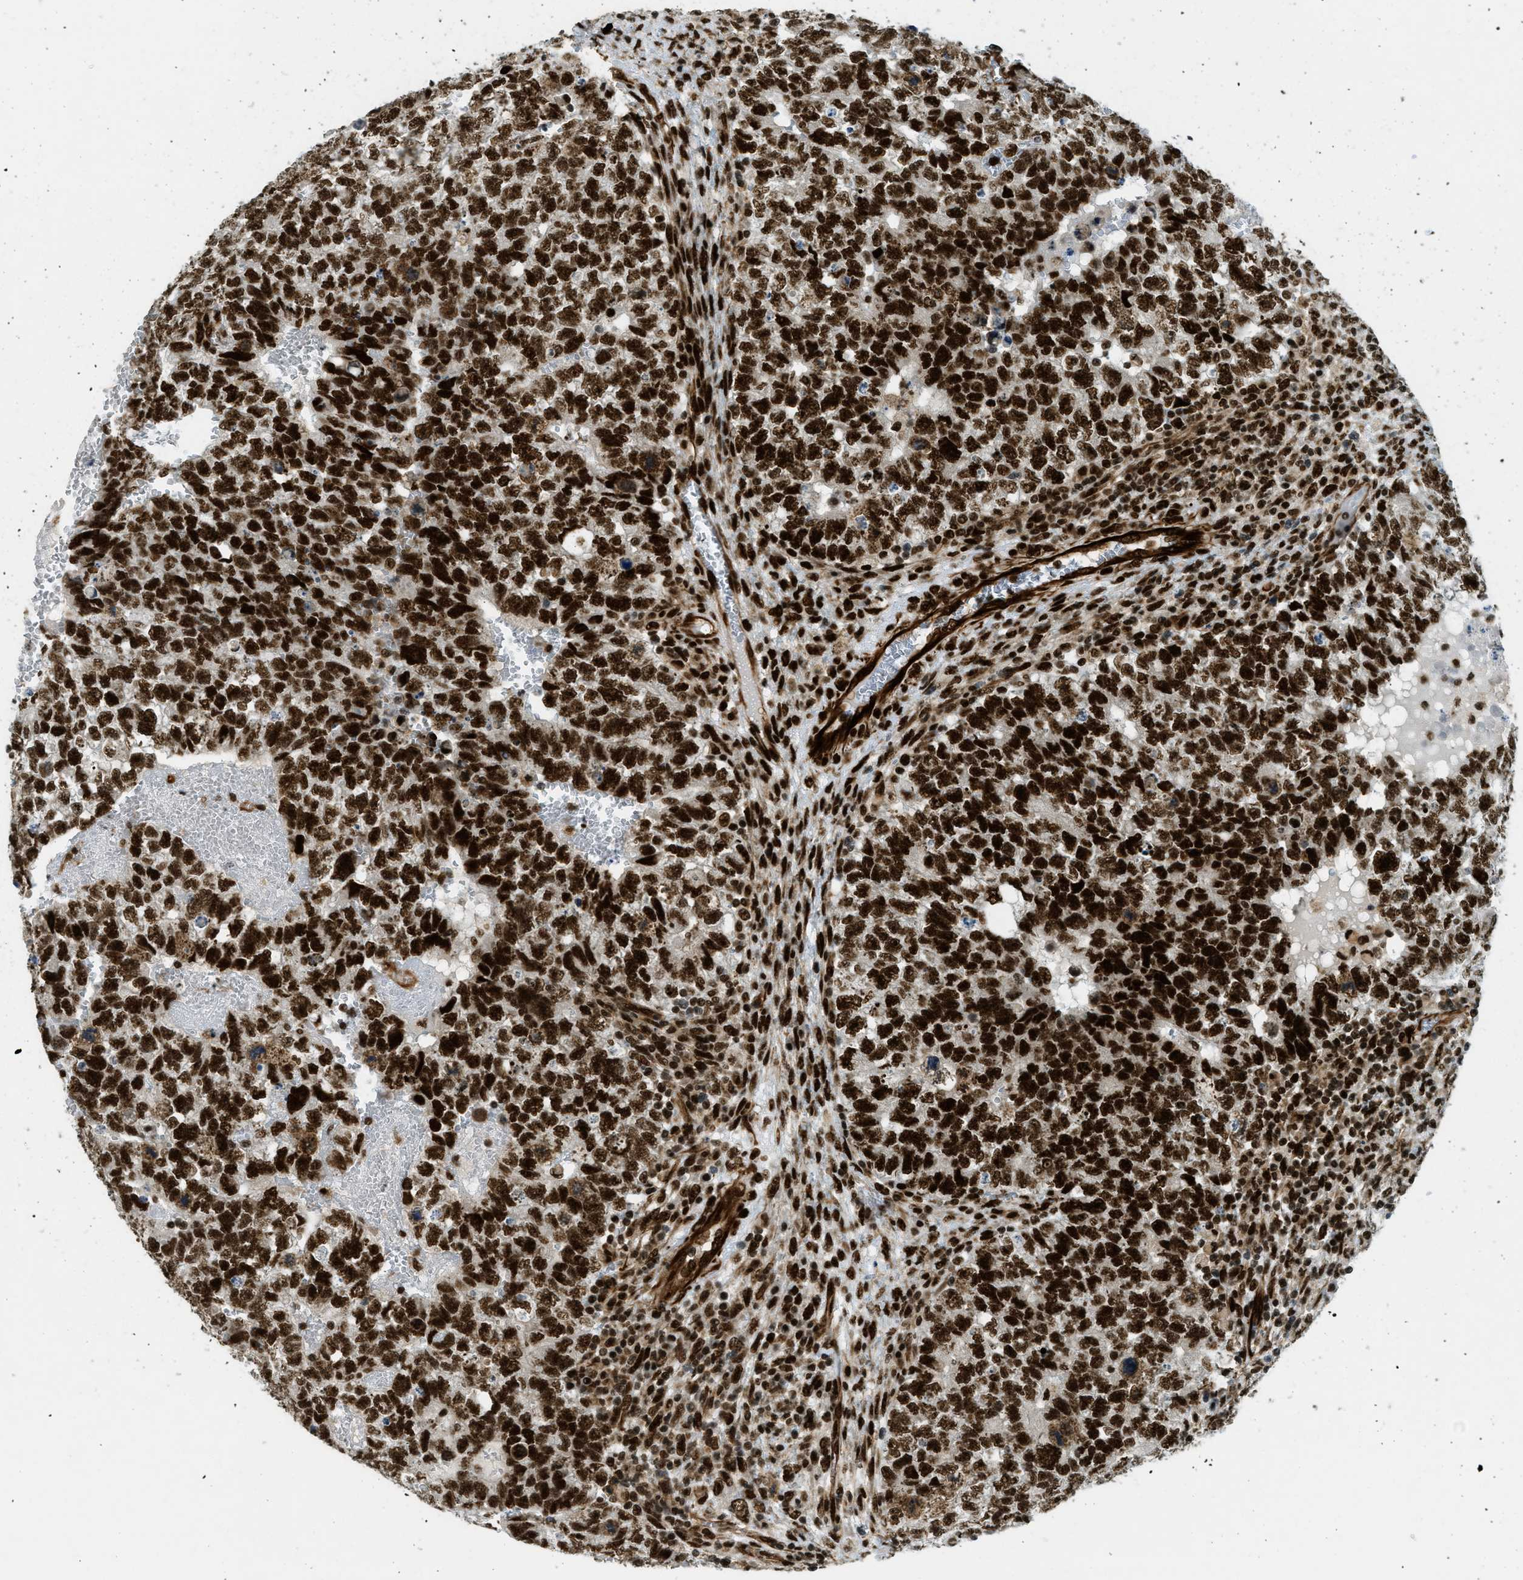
{"staining": {"intensity": "strong", "quantity": ">75%", "location": "nuclear"}, "tissue": "testis cancer", "cell_type": "Tumor cells", "image_type": "cancer", "snomed": [{"axis": "morphology", "description": "Seminoma, NOS"}, {"axis": "morphology", "description": "Carcinoma, Embryonal, NOS"}, {"axis": "topography", "description": "Testis"}], "caption": "Immunohistochemistry (DAB) staining of embryonal carcinoma (testis) shows strong nuclear protein staining in about >75% of tumor cells. (DAB IHC, brown staining for protein, blue staining for nuclei).", "gene": "ZFR", "patient": {"sex": "male", "age": 38}}